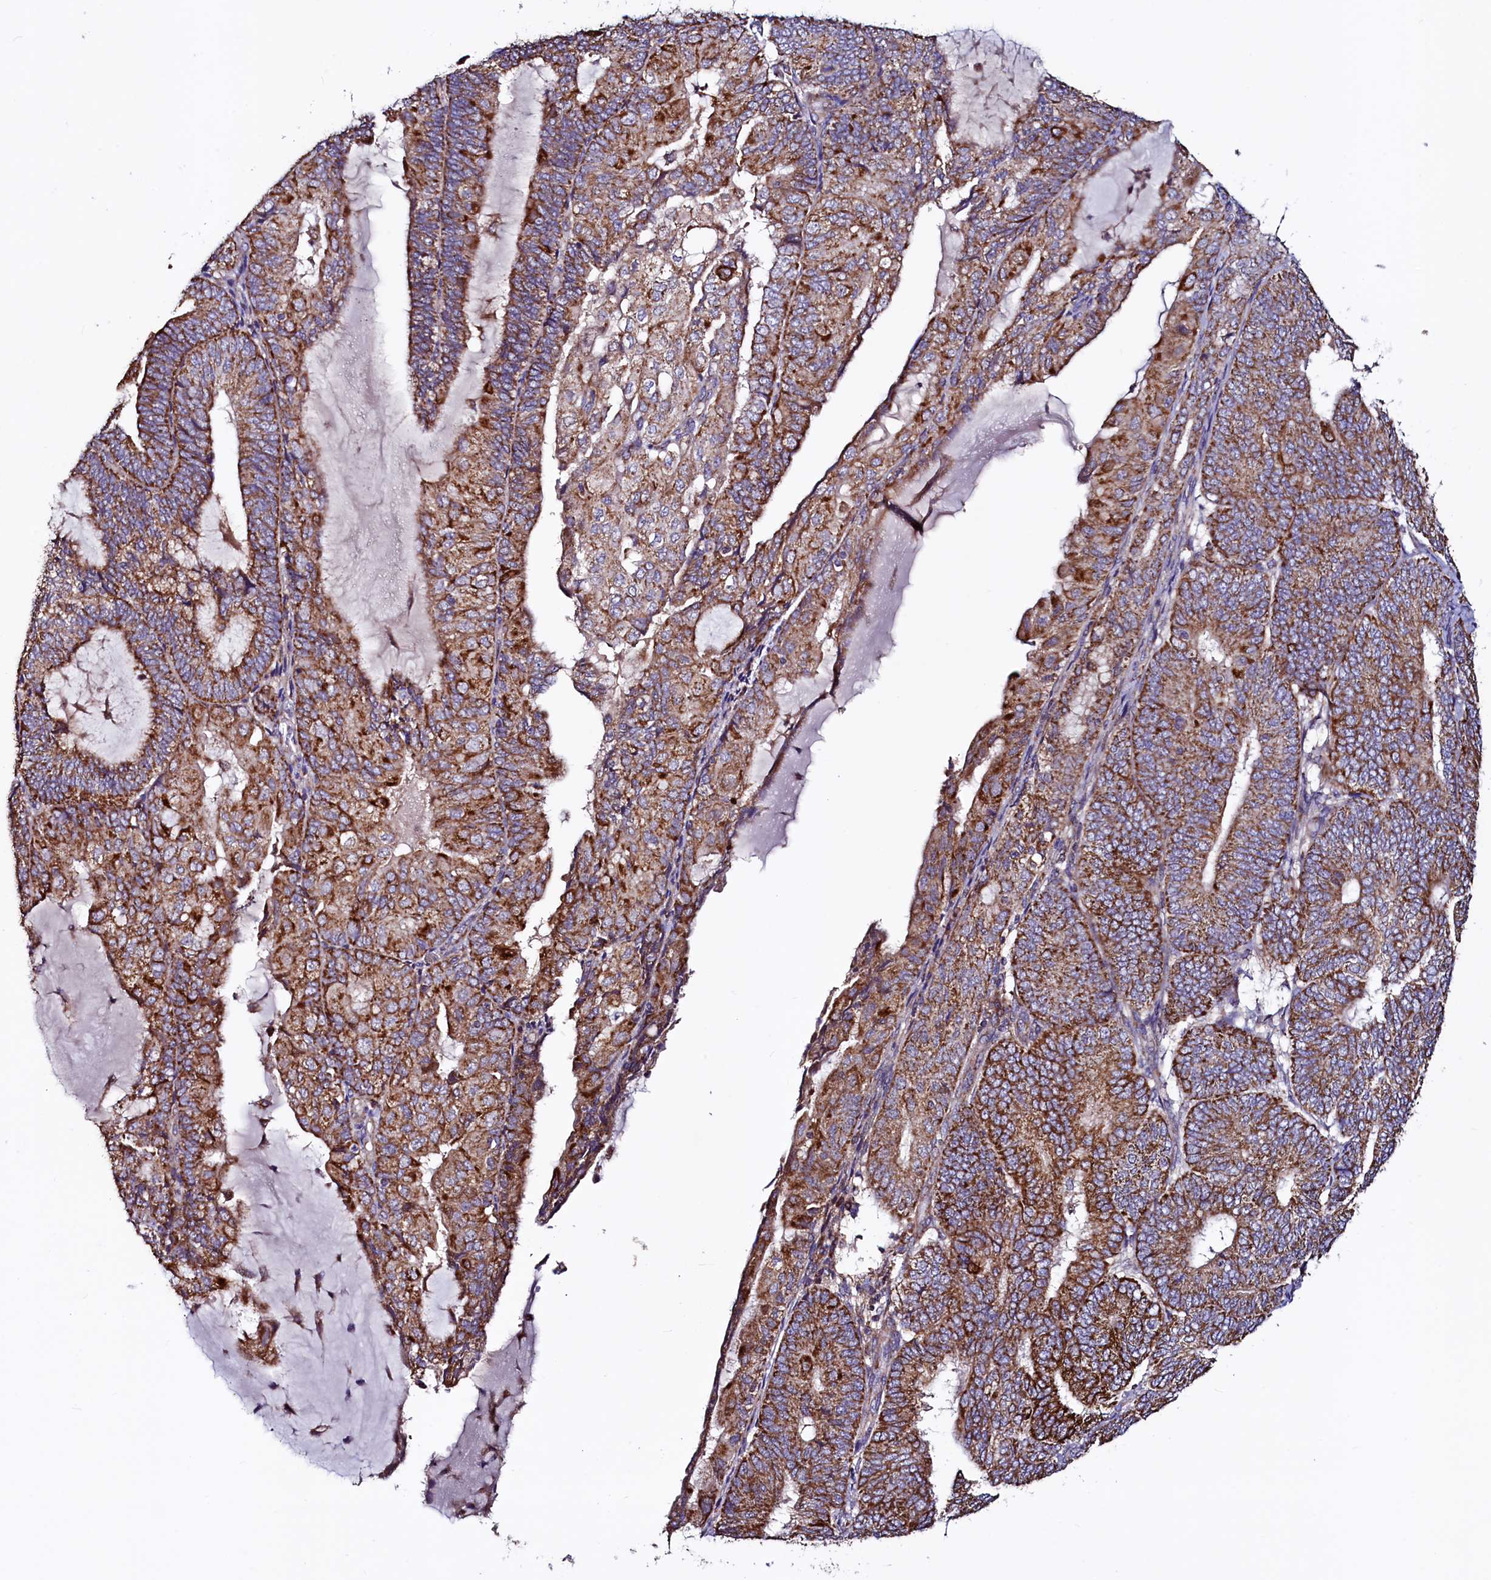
{"staining": {"intensity": "strong", "quantity": ">75%", "location": "cytoplasmic/membranous"}, "tissue": "endometrial cancer", "cell_type": "Tumor cells", "image_type": "cancer", "snomed": [{"axis": "morphology", "description": "Adenocarcinoma, NOS"}, {"axis": "topography", "description": "Endometrium"}], "caption": "Protein expression by immunohistochemistry reveals strong cytoplasmic/membranous staining in about >75% of tumor cells in endometrial adenocarcinoma. The staining is performed using DAB (3,3'-diaminobenzidine) brown chromogen to label protein expression. The nuclei are counter-stained blue using hematoxylin.", "gene": "STARD5", "patient": {"sex": "female", "age": 81}}